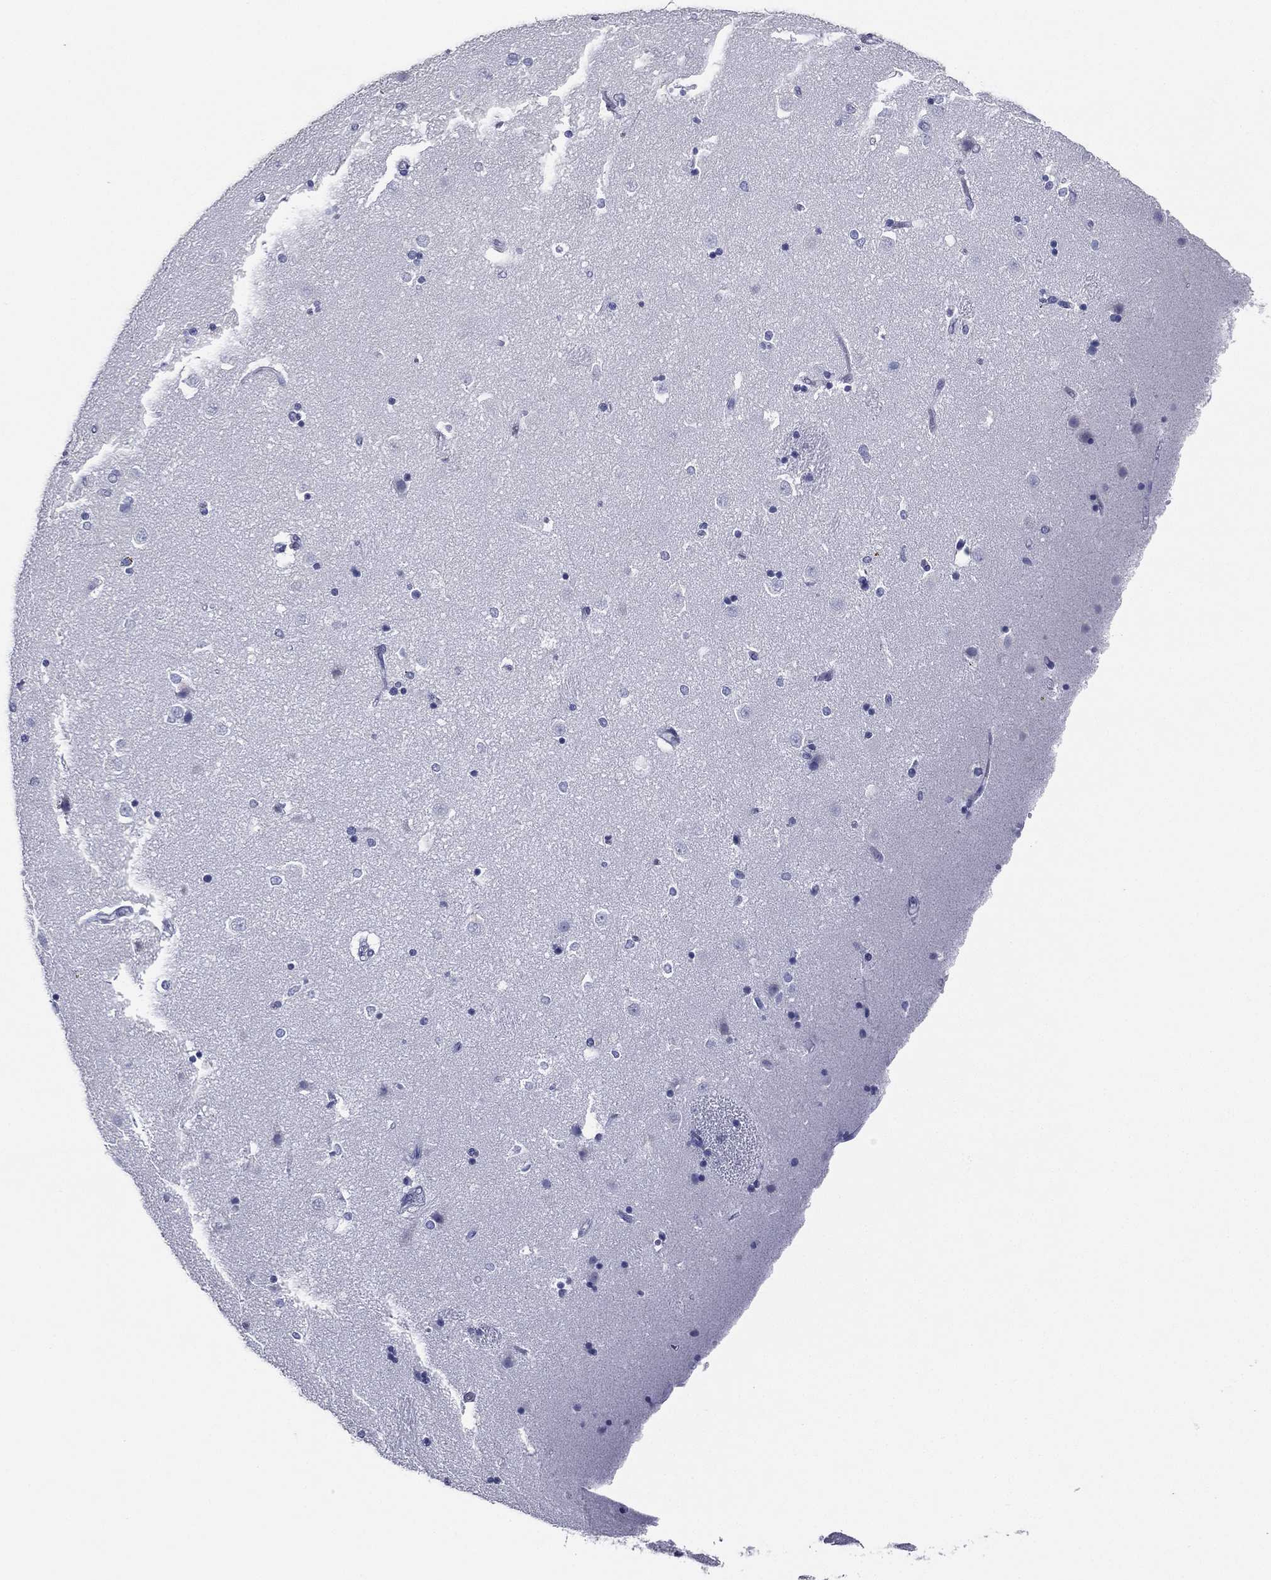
{"staining": {"intensity": "negative", "quantity": "none", "location": "none"}, "tissue": "caudate", "cell_type": "Glial cells", "image_type": "normal", "snomed": [{"axis": "morphology", "description": "Normal tissue, NOS"}, {"axis": "topography", "description": "Lateral ventricle wall"}], "caption": "Protein analysis of unremarkable caudate reveals no significant positivity in glial cells. (Stains: DAB immunohistochemistry with hematoxylin counter stain, Microscopy: brightfield microscopy at high magnification).", "gene": "TFAP2A", "patient": {"sex": "male", "age": 51}}